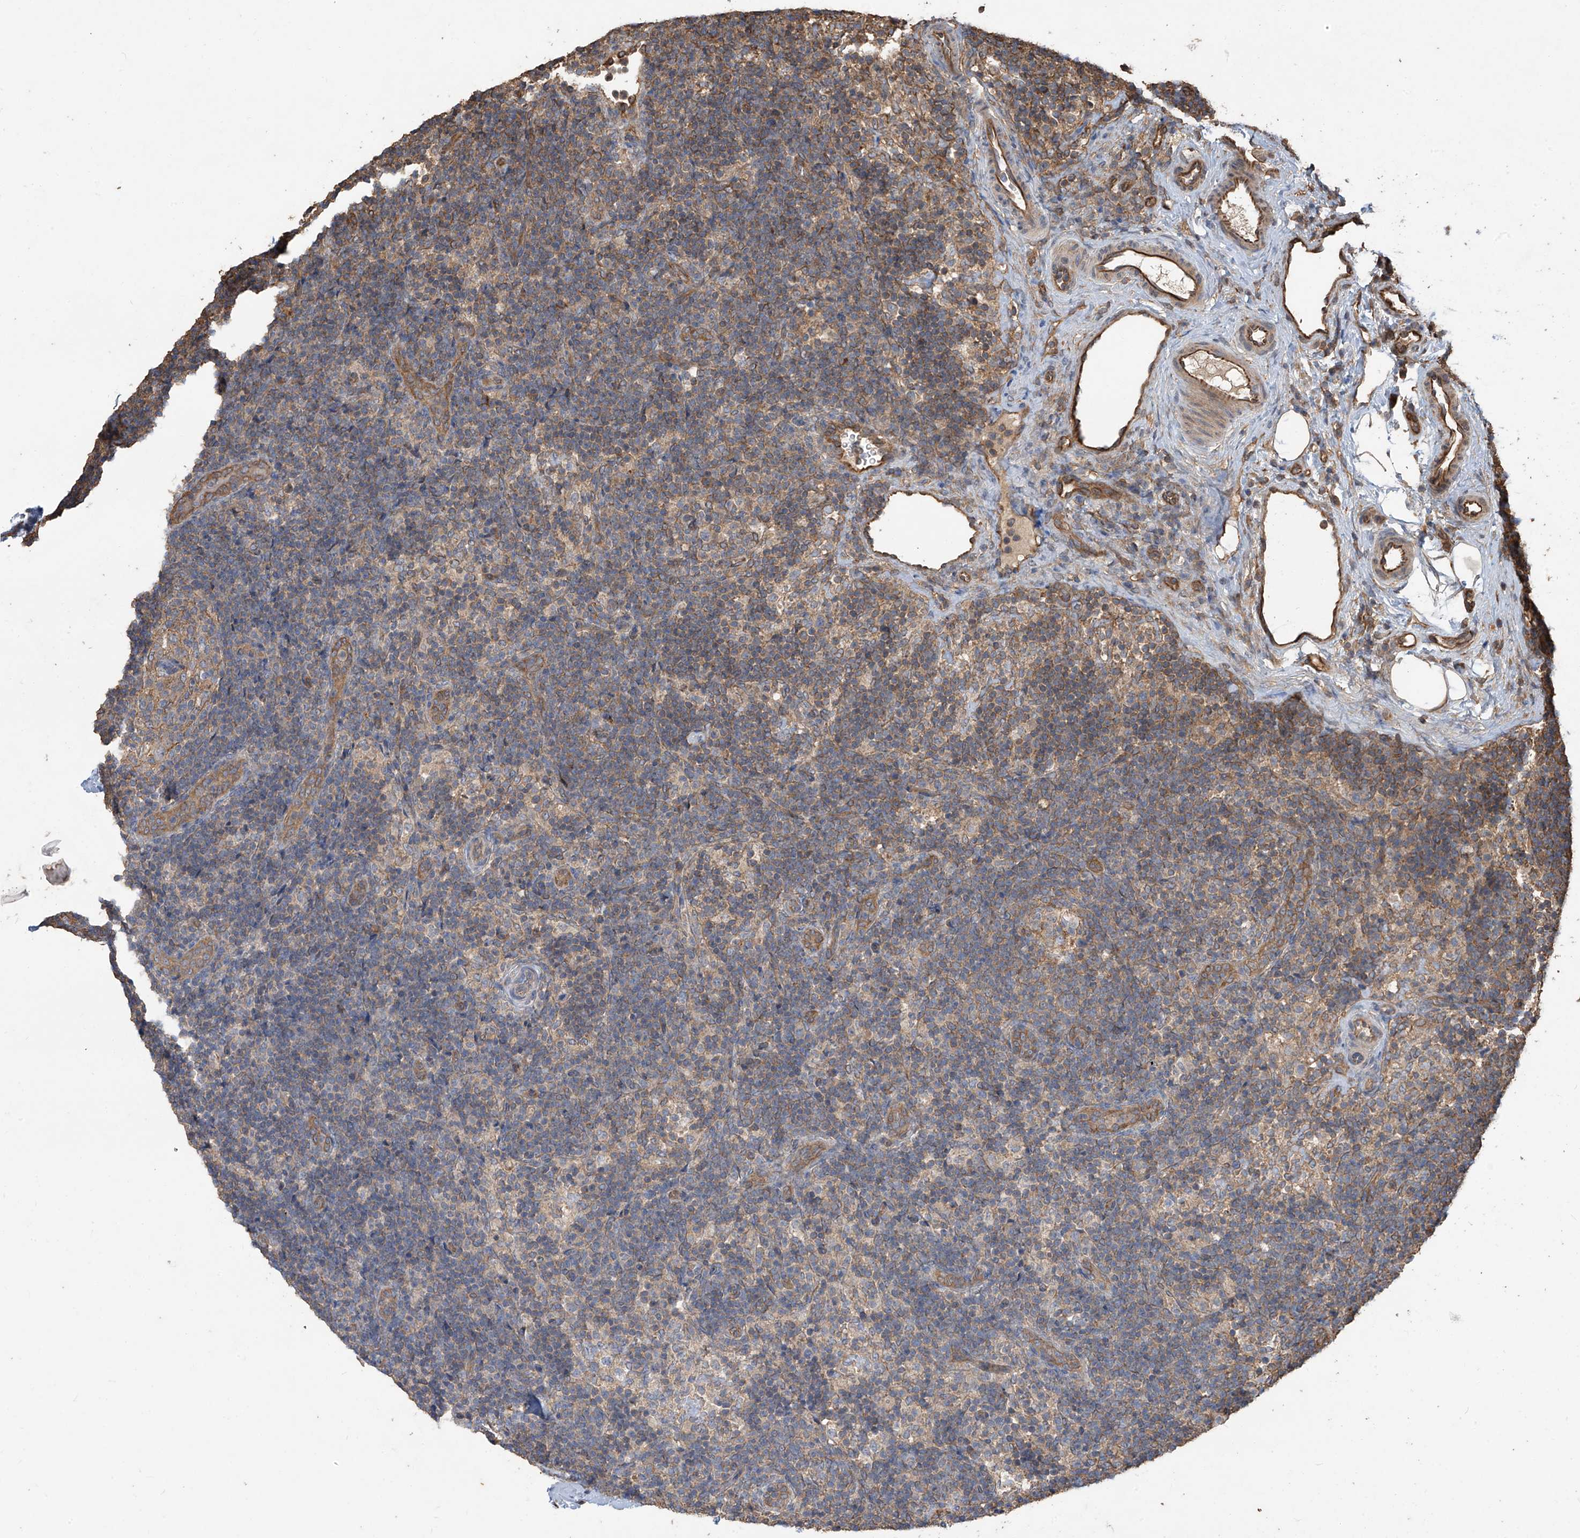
{"staining": {"intensity": "weak", "quantity": "25%-75%", "location": "cytoplasmic/membranous"}, "tissue": "lymph node", "cell_type": "Germinal center cells", "image_type": "normal", "snomed": [{"axis": "morphology", "description": "Normal tissue, NOS"}, {"axis": "topography", "description": "Lymph node"}], "caption": "Weak cytoplasmic/membranous positivity is seen in approximately 25%-75% of germinal center cells in normal lymph node. (DAB (3,3'-diaminobenzidine) IHC with brightfield microscopy, high magnification).", "gene": "AGBL5", "patient": {"sex": "female", "age": 22}}